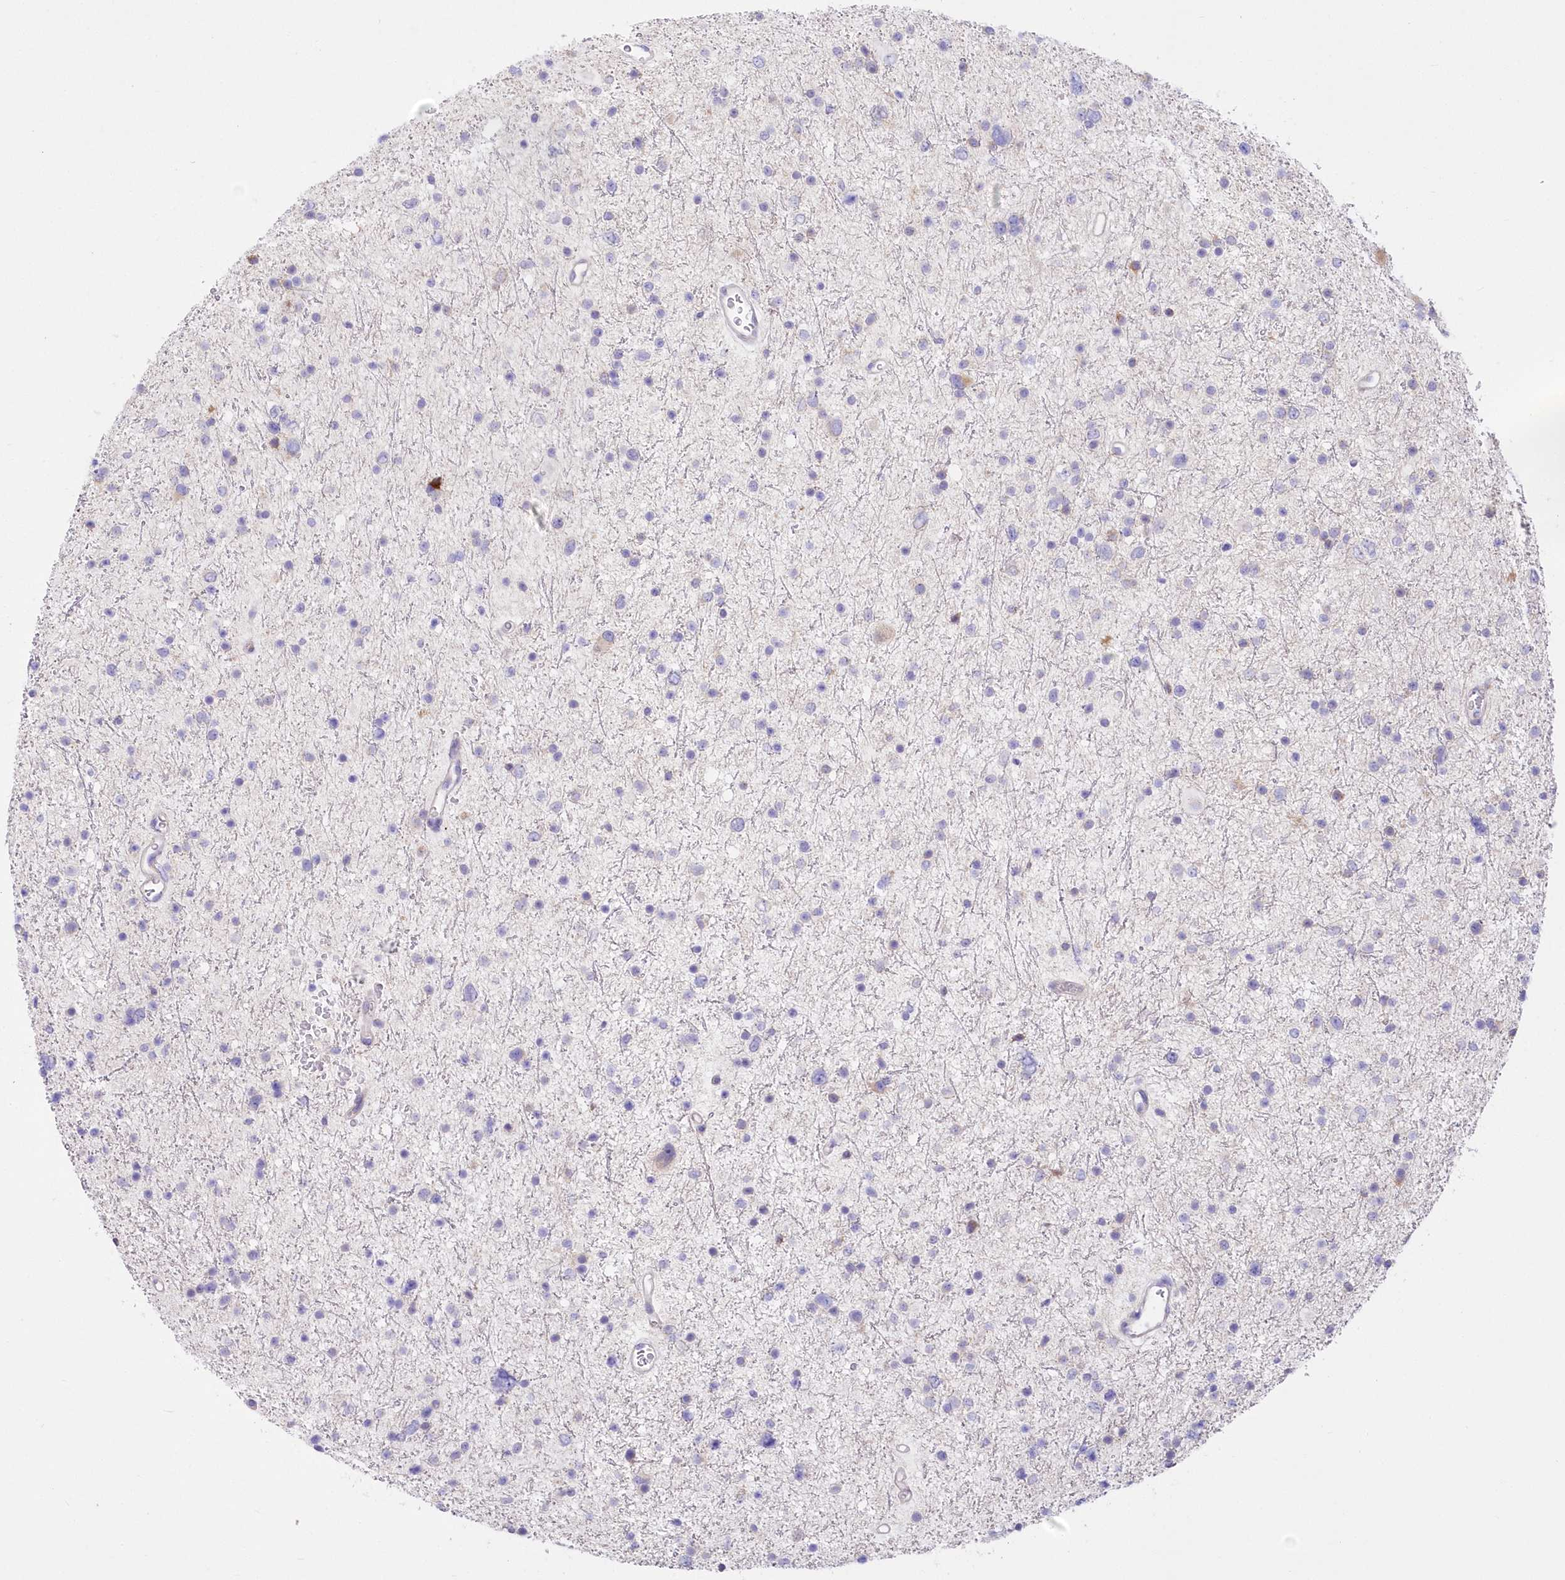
{"staining": {"intensity": "negative", "quantity": "none", "location": "none"}, "tissue": "glioma", "cell_type": "Tumor cells", "image_type": "cancer", "snomed": [{"axis": "morphology", "description": "Glioma, malignant, Low grade"}, {"axis": "topography", "description": "Brain"}], "caption": "High magnification brightfield microscopy of malignant low-grade glioma stained with DAB (brown) and counterstained with hematoxylin (blue): tumor cells show no significant positivity. The staining was performed using DAB to visualize the protein expression in brown, while the nuclei were stained in blue with hematoxylin (Magnification: 20x).", "gene": "YTHDC2", "patient": {"sex": "female", "age": 37}}